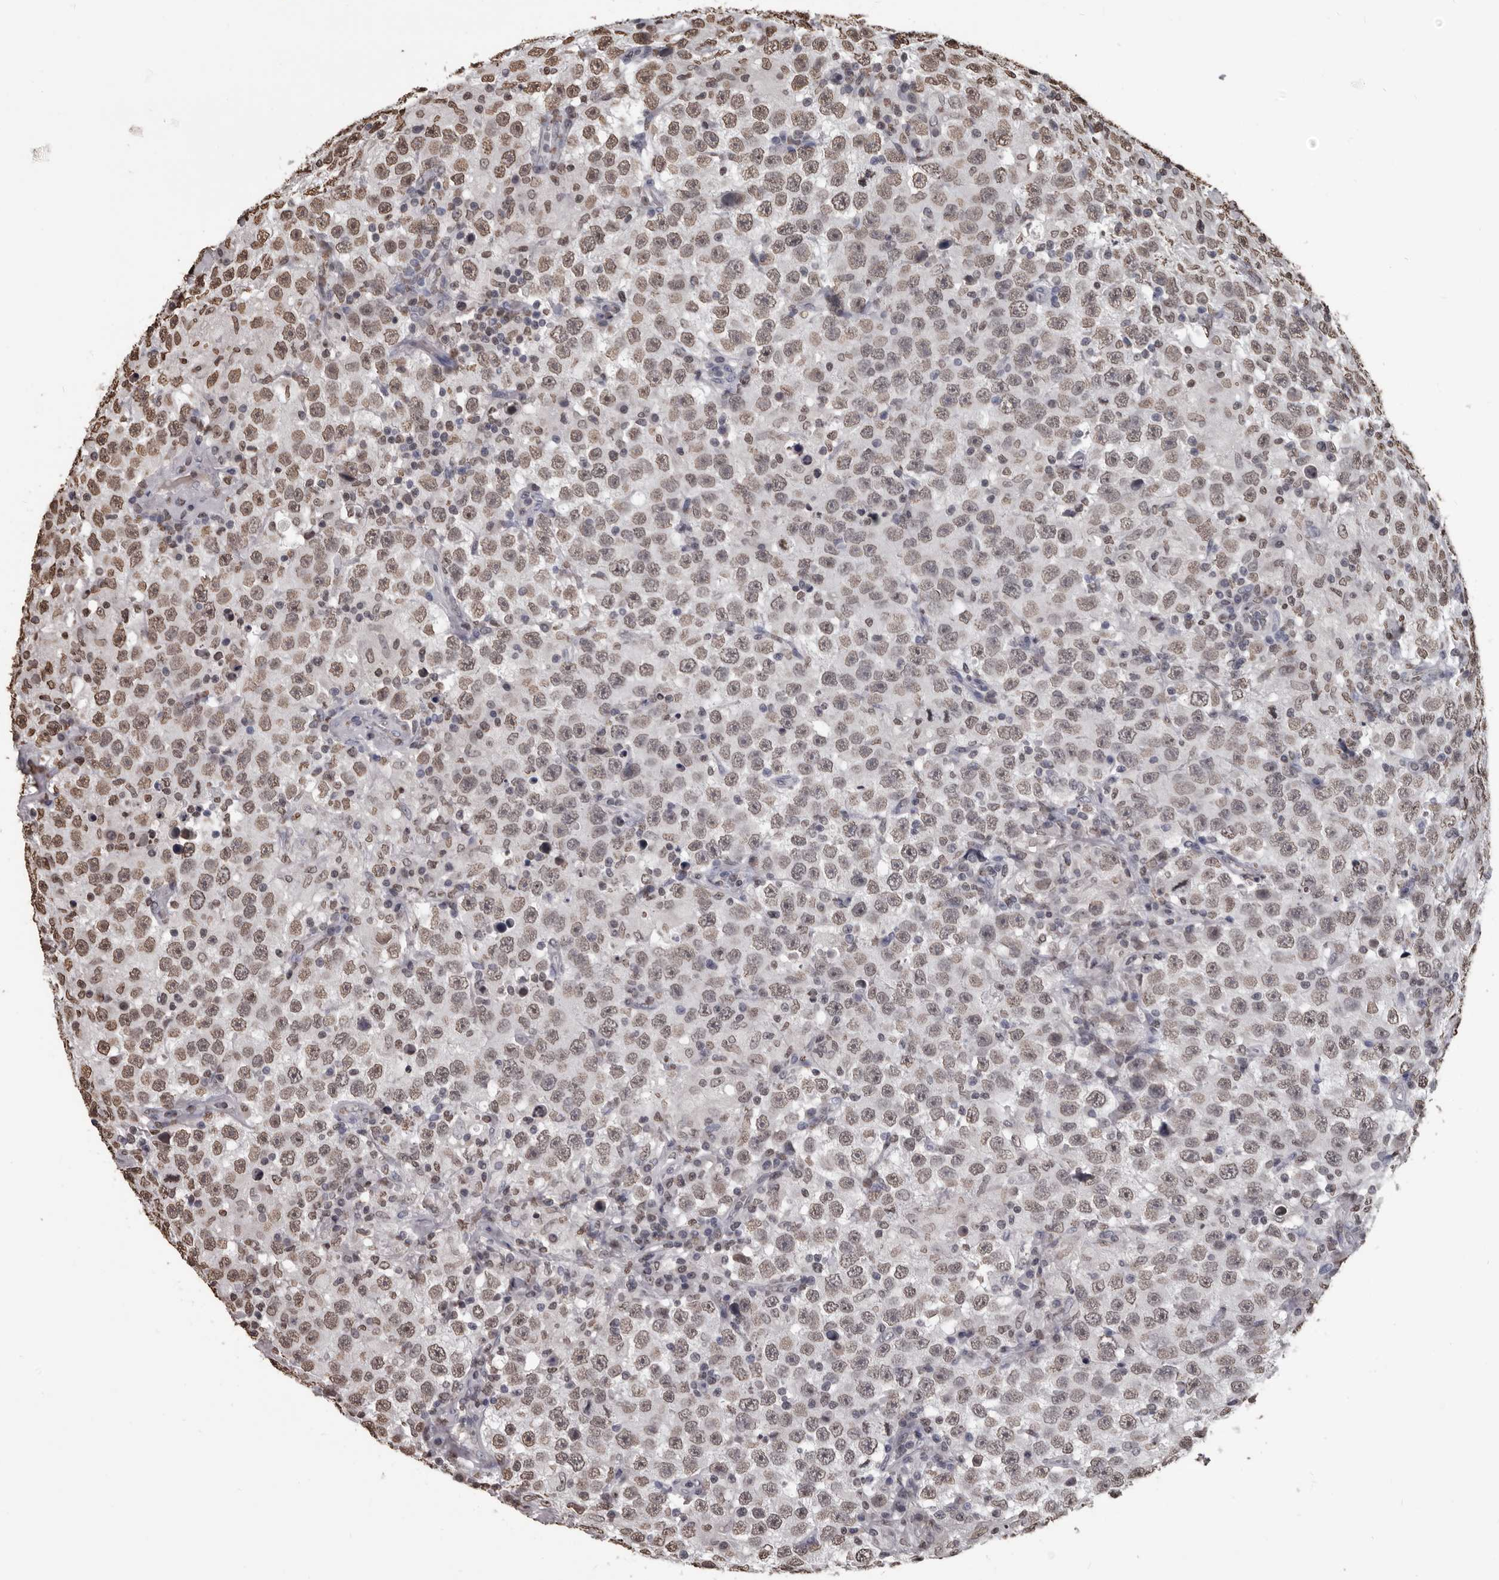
{"staining": {"intensity": "moderate", "quantity": ">75%", "location": "nuclear"}, "tissue": "testis cancer", "cell_type": "Tumor cells", "image_type": "cancer", "snomed": [{"axis": "morphology", "description": "Seminoma, NOS"}, {"axis": "topography", "description": "Testis"}], "caption": "A high-resolution photomicrograph shows immunohistochemistry (IHC) staining of testis cancer (seminoma), which displays moderate nuclear positivity in approximately >75% of tumor cells. Using DAB (brown) and hematoxylin (blue) stains, captured at high magnification using brightfield microscopy.", "gene": "AHR", "patient": {"sex": "male", "age": 41}}